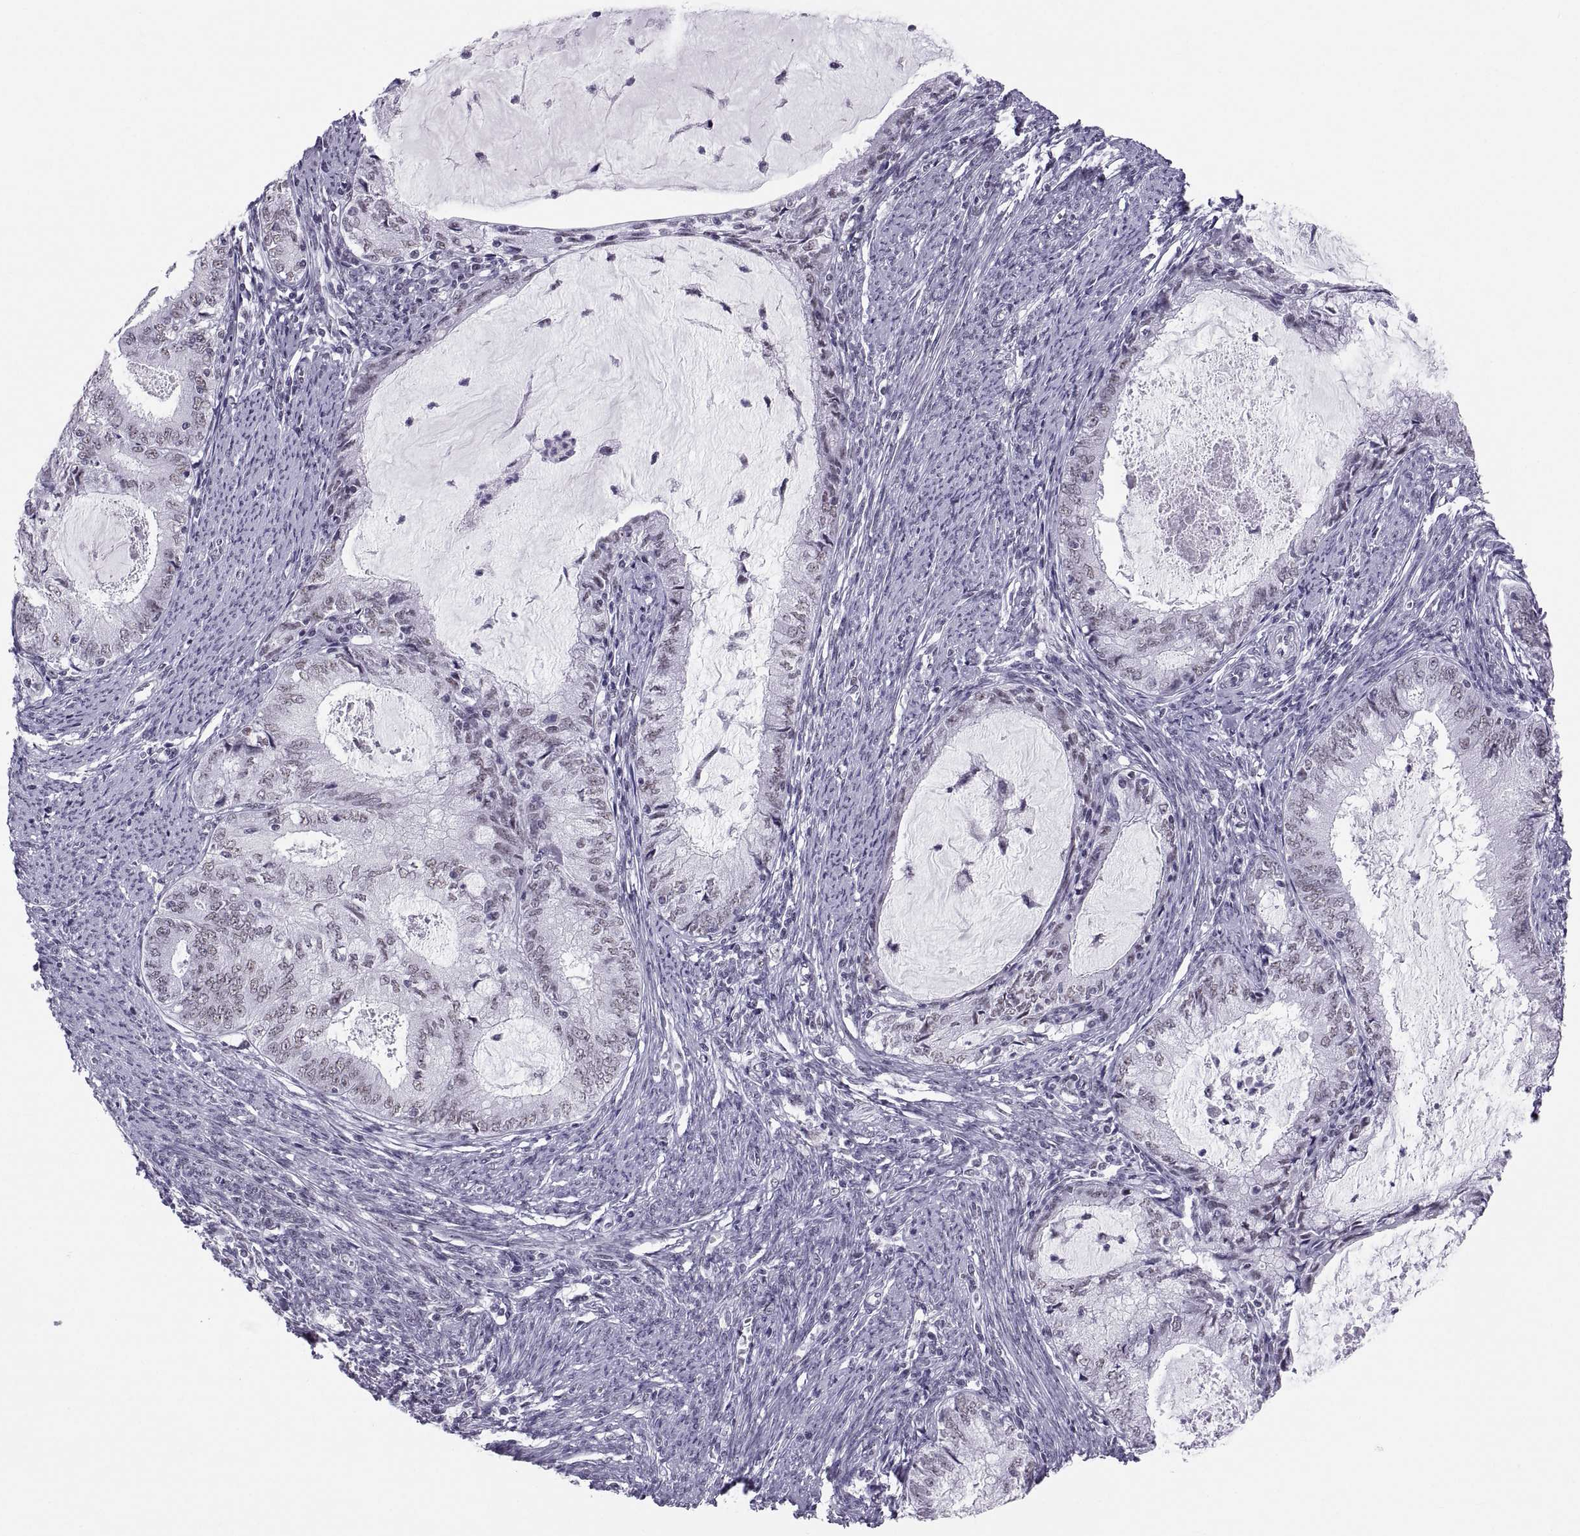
{"staining": {"intensity": "negative", "quantity": "none", "location": "none"}, "tissue": "endometrial cancer", "cell_type": "Tumor cells", "image_type": "cancer", "snomed": [{"axis": "morphology", "description": "Adenocarcinoma, NOS"}, {"axis": "topography", "description": "Endometrium"}], "caption": "Human endometrial cancer stained for a protein using immunohistochemistry (IHC) exhibits no expression in tumor cells.", "gene": "NEUROD6", "patient": {"sex": "female", "age": 57}}